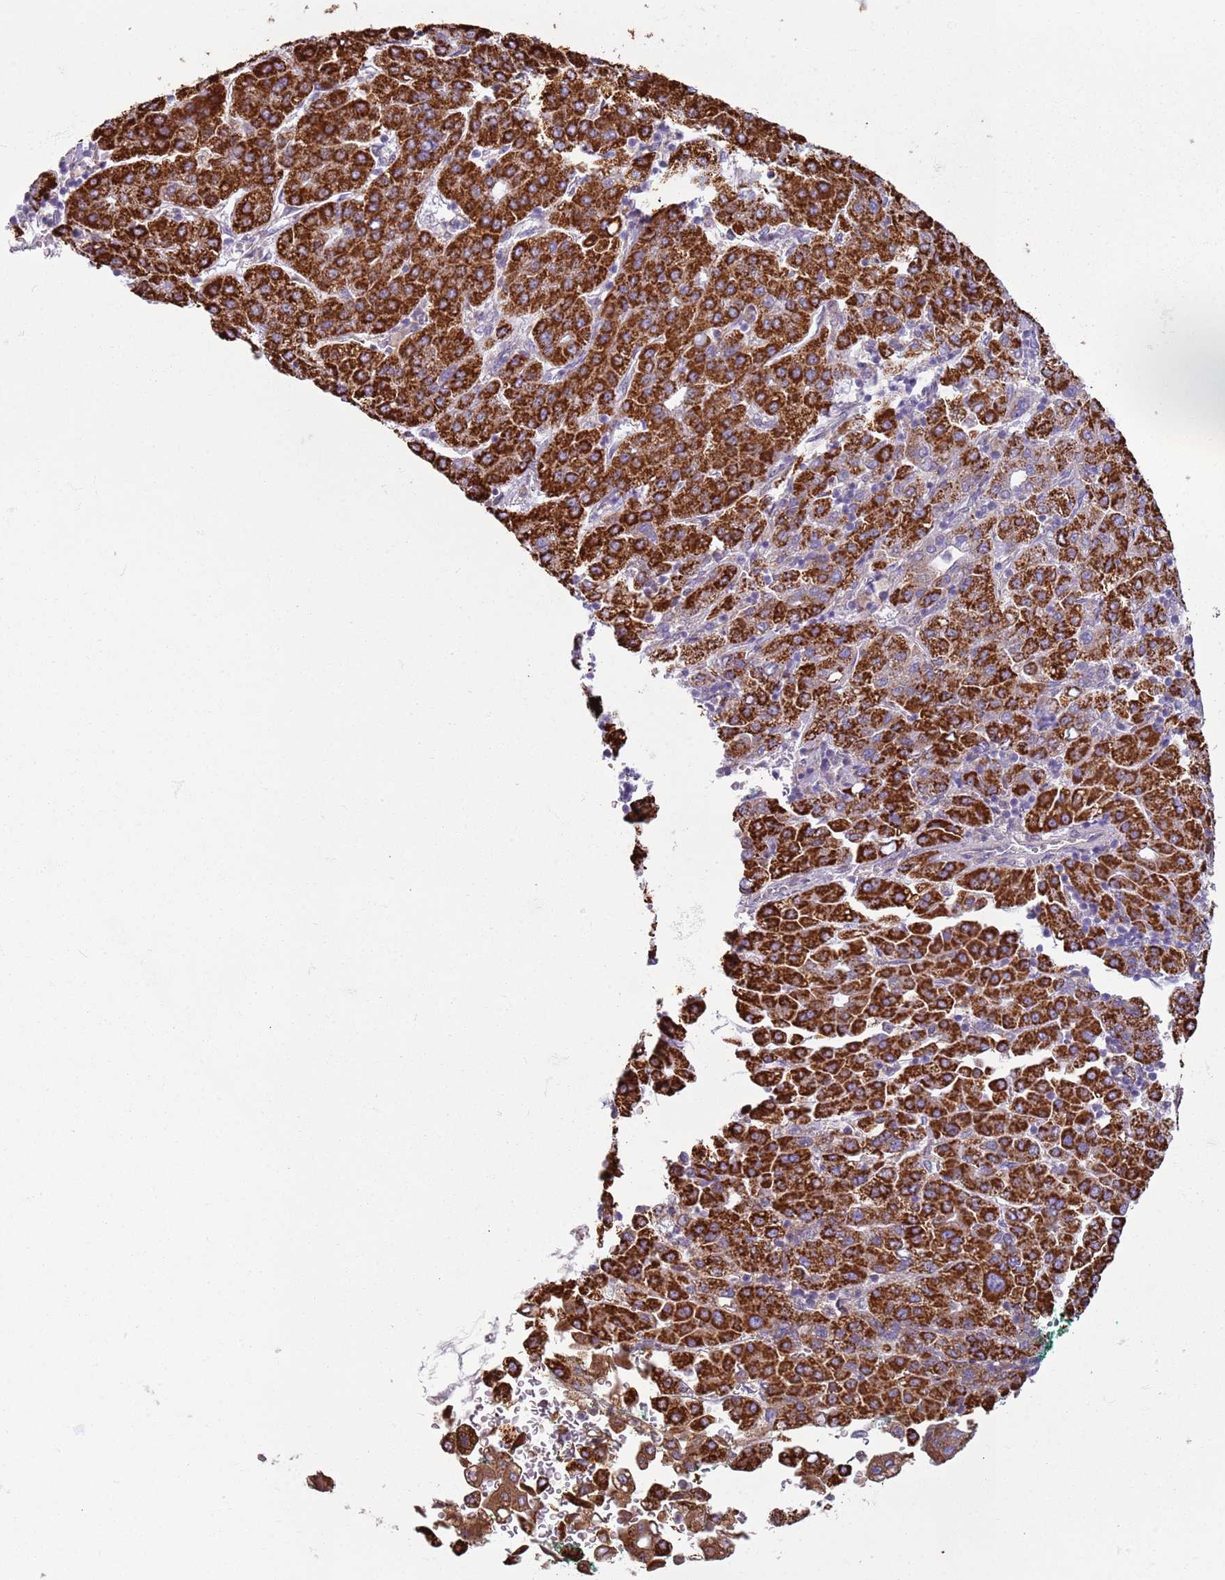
{"staining": {"intensity": "strong", "quantity": ">75%", "location": "cytoplasmic/membranous"}, "tissue": "liver cancer", "cell_type": "Tumor cells", "image_type": "cancer", "snomed": [{"axis": "morphology", "description": "Carcinoma, Hepatocellular, NOS"}, {"axis": "topography", "description": "Liver"}], "caption": "Immunohistochemistry photomicrograph of neoplastic tissue: hepatocellular carcinoma (liver) stained using IHC exhibits high levels of strong protein expression localized specifically in the cytoplasmic/membranous of tumor cells, appearing as a cytoplasmic/membranous brown color.", "gene": "OAF", "patient": {"sex": "male", "age": 65}}